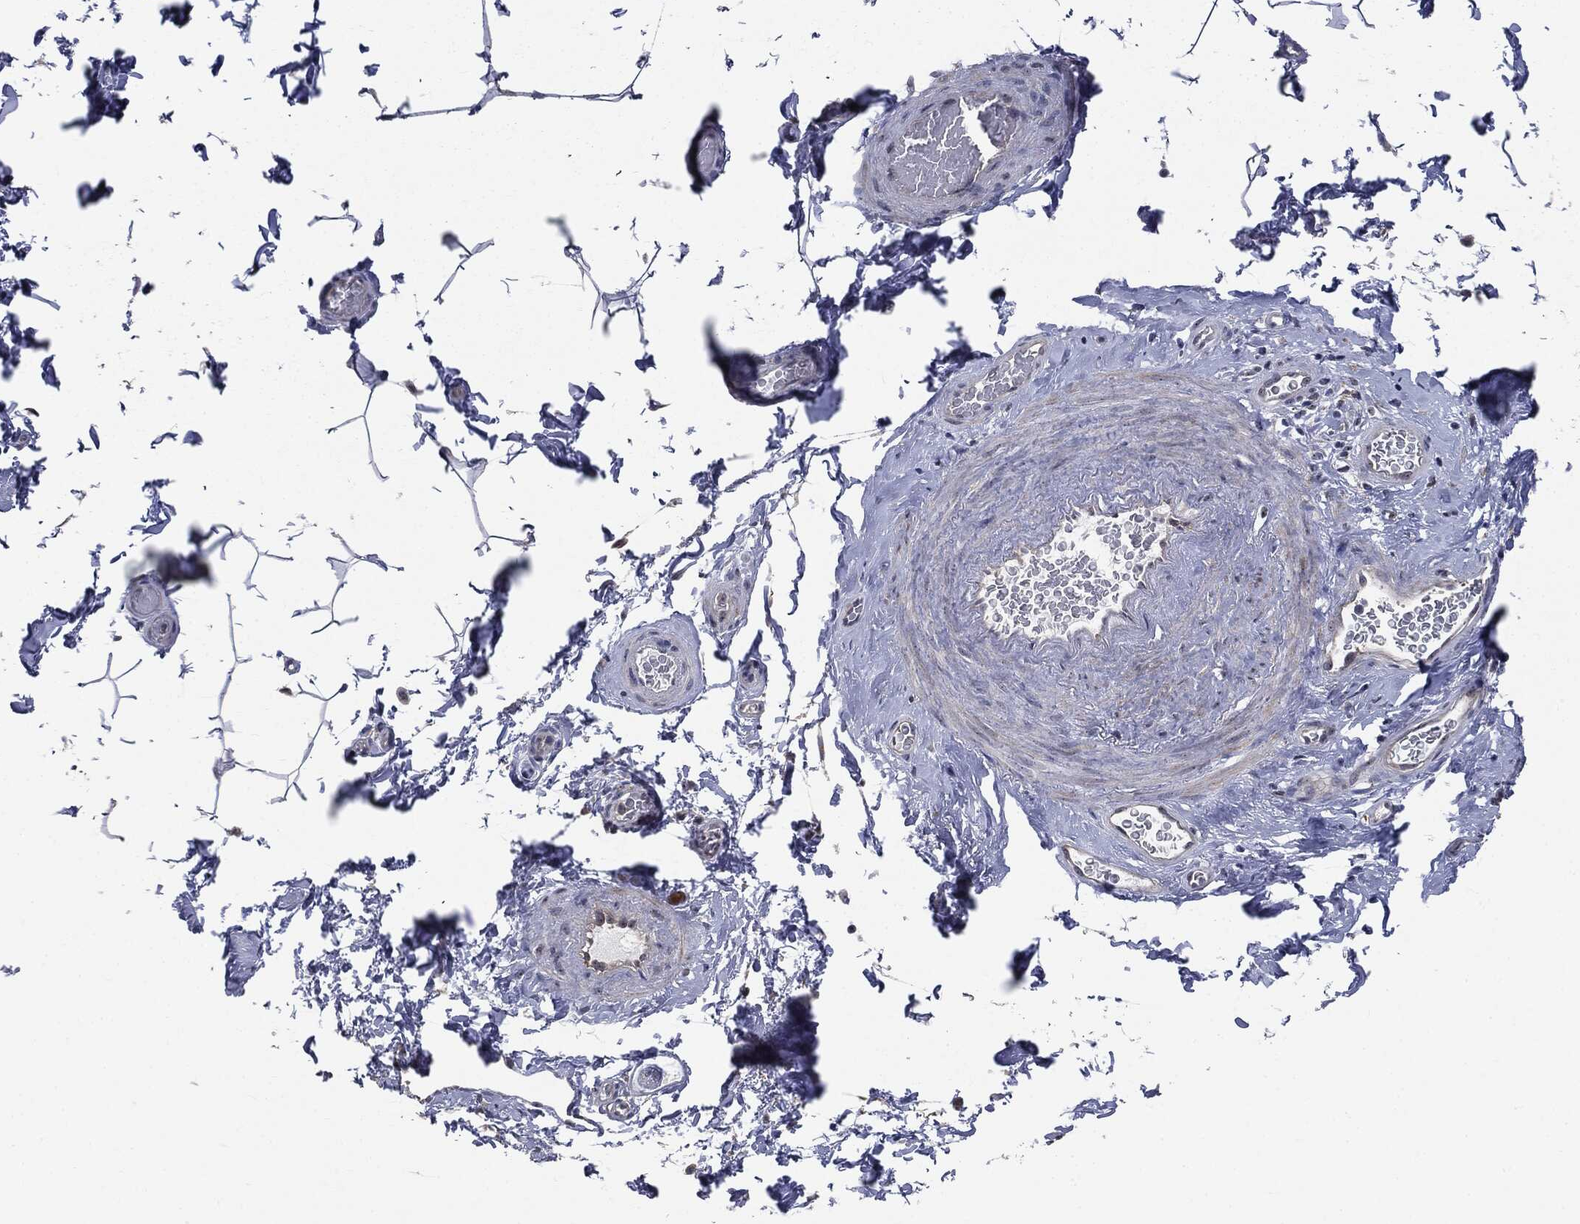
{"staining": {"intensity": "negative", "quantity": "none", "location": "none"}, "tissue": "adipose tissue", "cell_type": "Adipocytes", "image_type": "normal", "snomed": [{"axis": "morphology", "description": "Normal tissue, NOS"}, {"axis": "topography", "description": "Soft tissue"}, {"axis": "topography", "description": "Vascular tissue"}], "caption": "Protein analysis of benign adipose tissue demonstrates no significant staining in adipocytes.", "gene": "TRMT1L", "patient": {"sex": "male", "age": 41}}